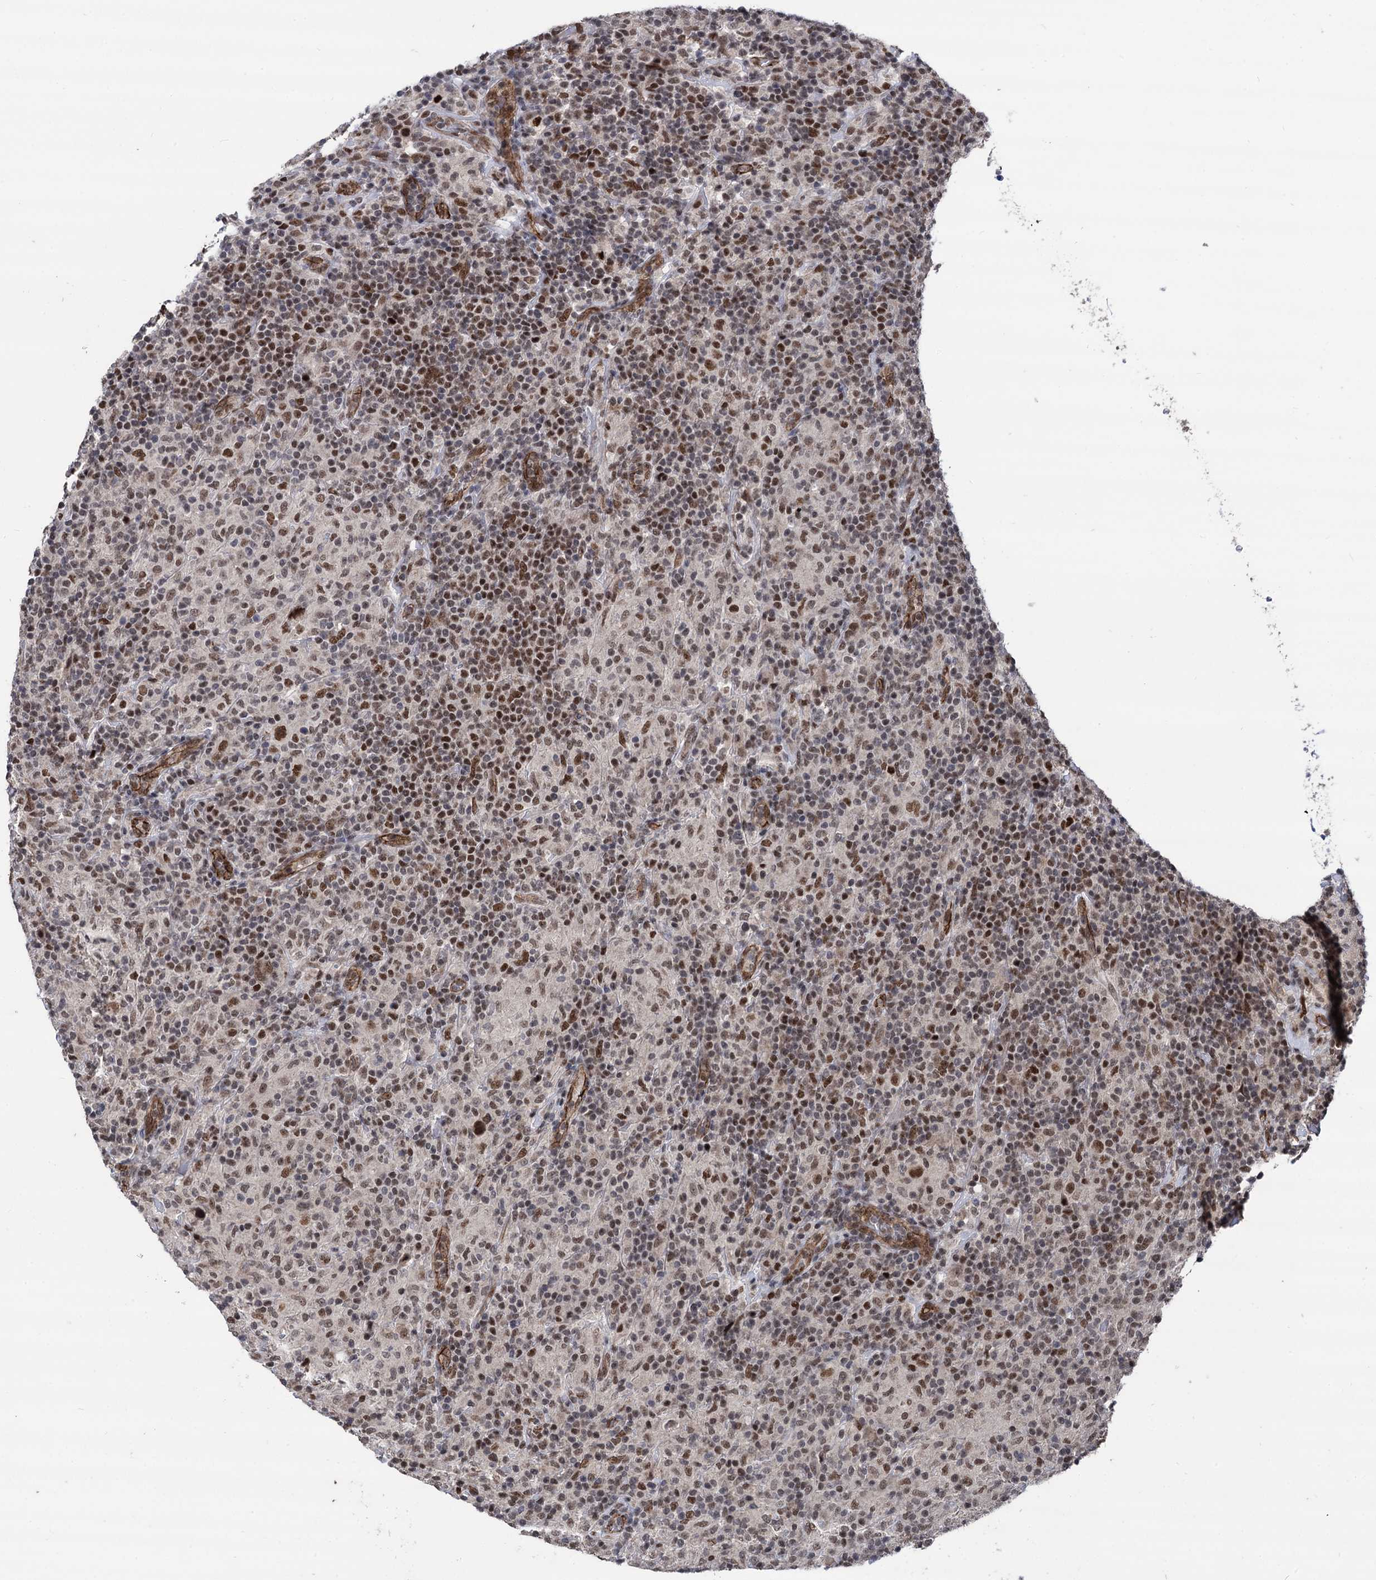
{"staining": {"intensity": "strong", "quantity": ">75%", "location": "nuclear"}, "tissue": "lymphoma", "cell_type": "Tumor cells", "image_type": "cancer", "snomed": [{"axis": "morphology", "description": "Hodgkin's disease, NOS"}, {"axis": "topography", "description": "Lymph node"}], "caption": "Immunohistochemistry of human Hodgkin's disease exhibits high levels of strong nuclear staining in about >75% of tumor cells.", "gene": "GALNT11", "patient": {"sex": "male", "age": 70}}